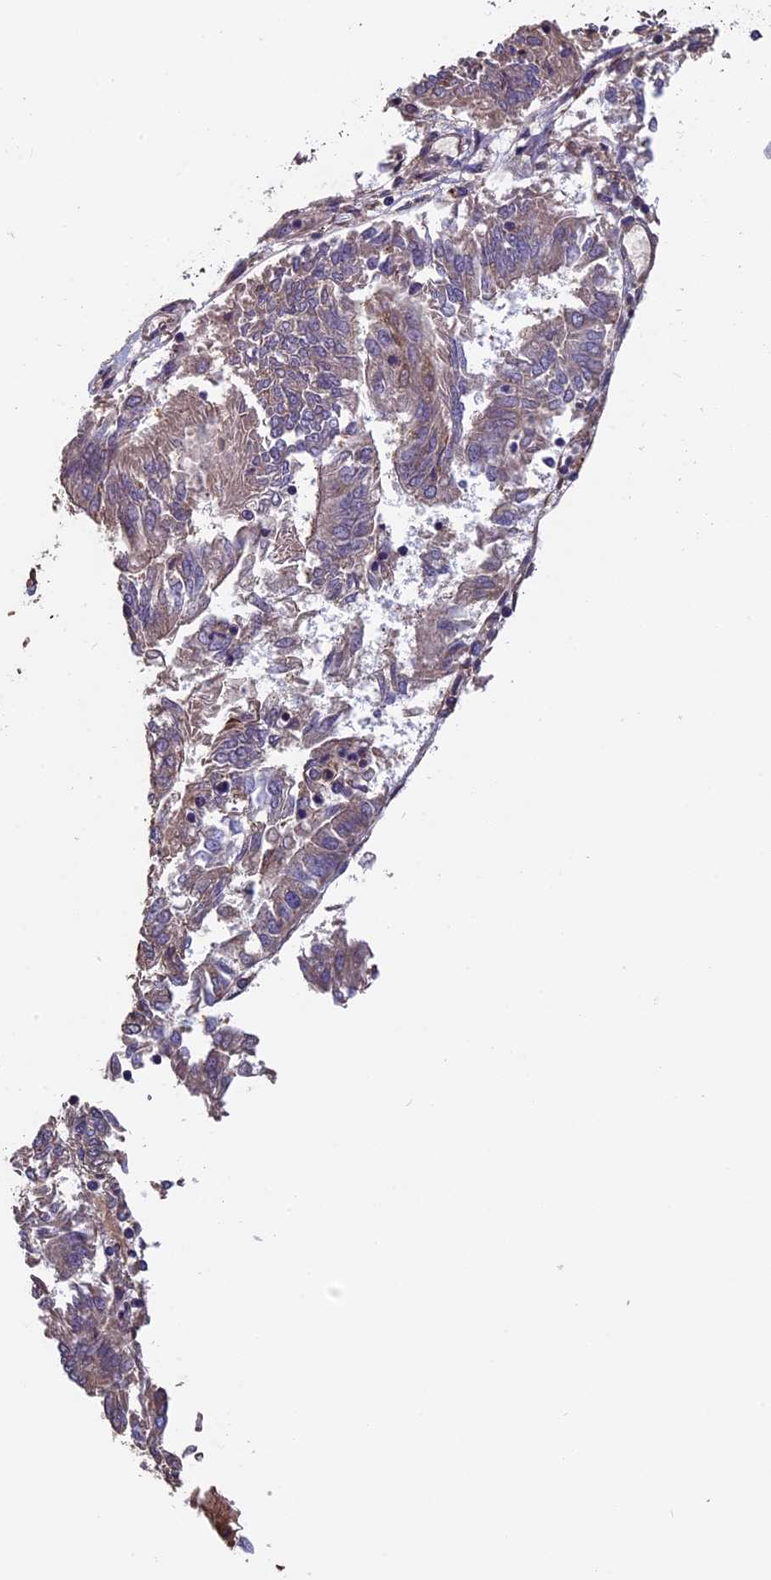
{"staining": {"intensity": "weak", "quantity": ">75%", "location": "cytoplasmic/membranous"}, "tissue": "endometrial cancer", "cell_type": "Tumor cells", "image_type": "cancer", "snomed": [{"axis": "morphology", "description": "Adenocarcinoma, NOS"}, {"axis": "topography", "description": "Endometrium"}], "caption": "Adenocarcinoma (endometrial) tissue reveals weak cytoplasmic/membranous expression in approximately >75% of tumor cells (DAB IHC with brightfield microscopy, high magnification).", "gene": "CCDC153", "patient": {"sex": "female", "age": 58}}